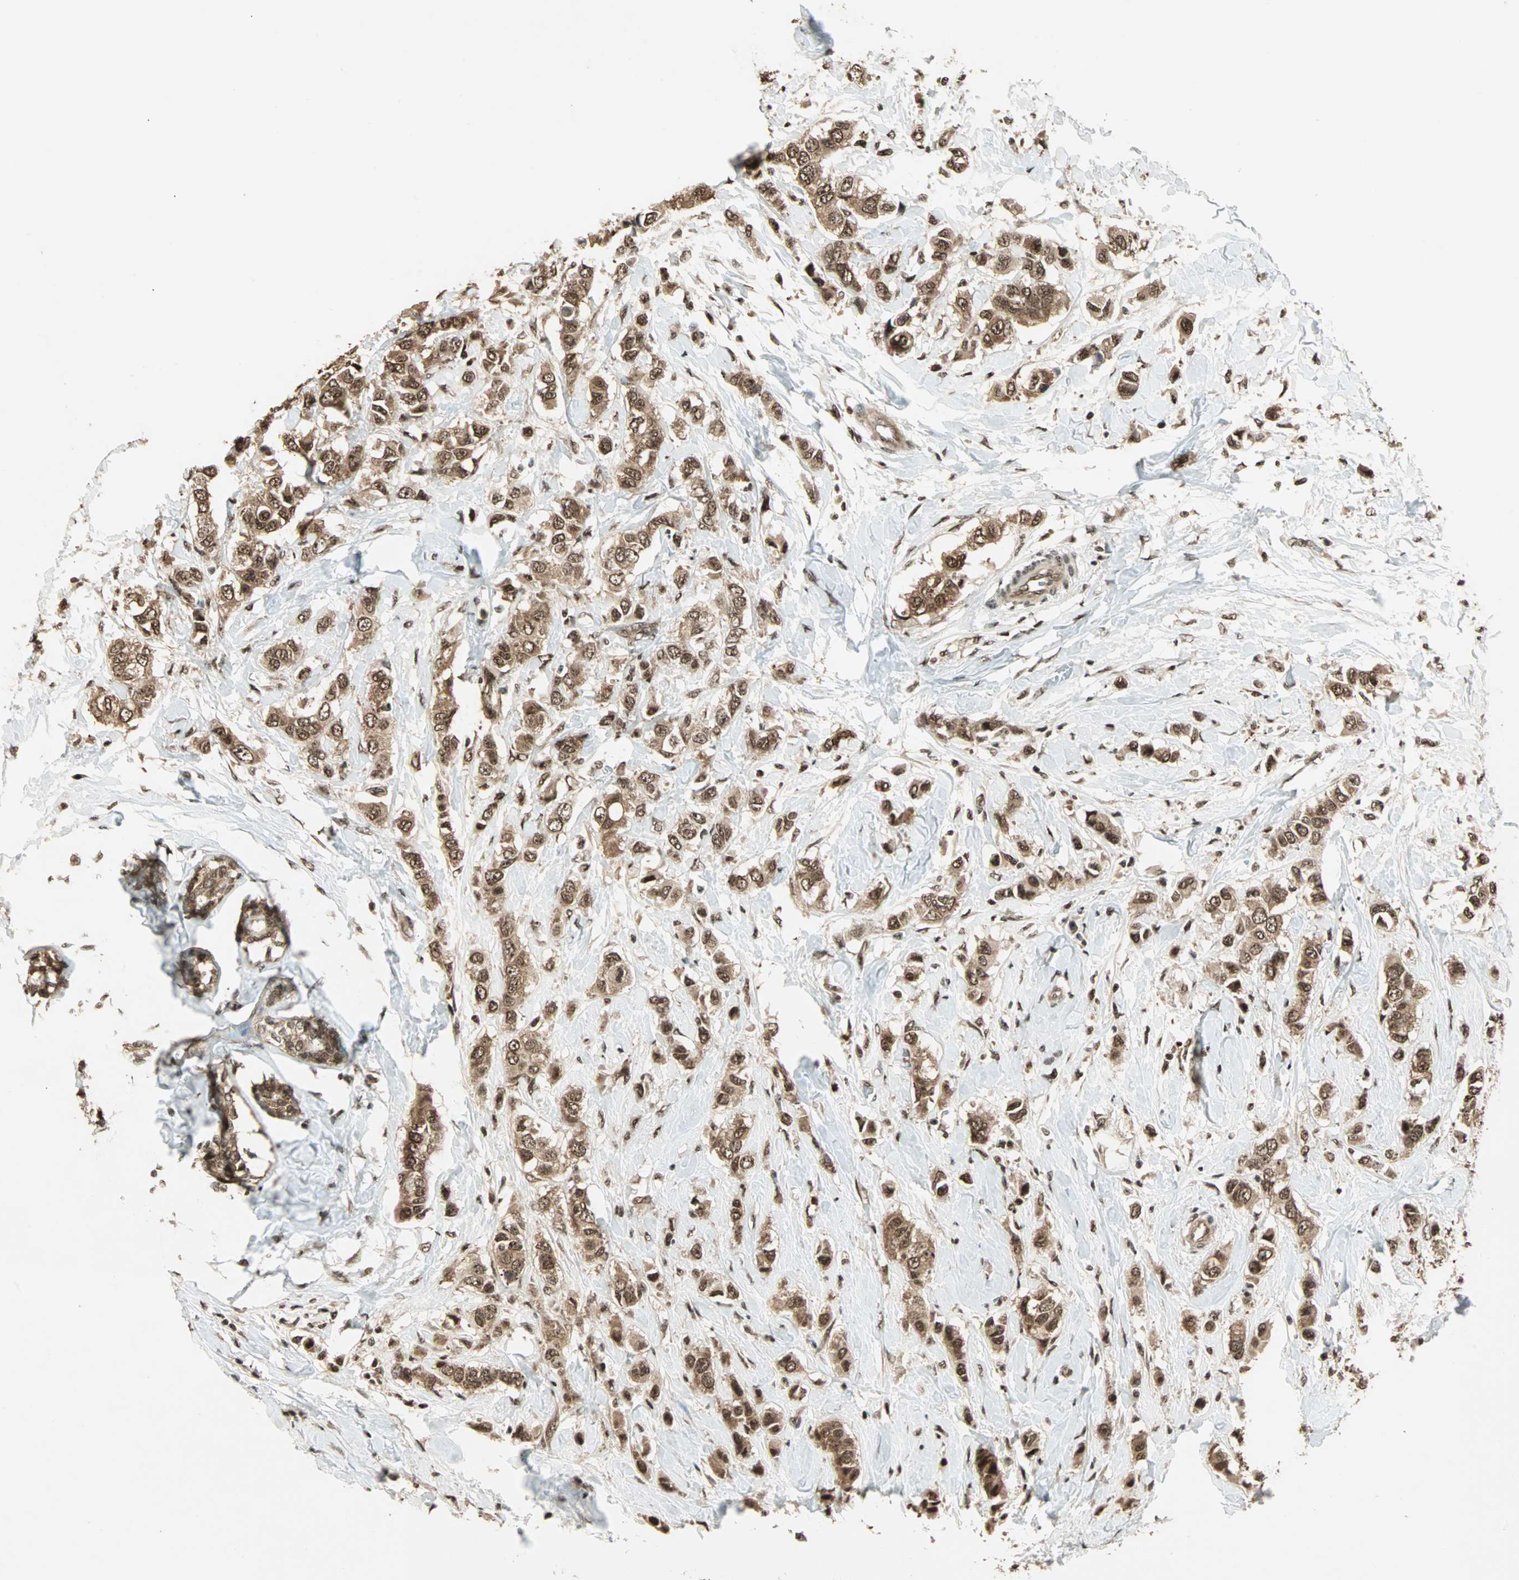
{"staining": {"intensity": "strong", "quantity": ">75%", "location": "cytoplasmic/membranous,nuclear"}, "tissue": "breast cancer", "cell_type": "Tumor cells", "image_type": "cancer", "snomed": [{"axis": "morphology", "description": "Duct carcinoma"}, {"axis": "topography", "description": "Breast"}], "caption": "Immunohistochemical staining of breast cancer shows strong cytoplasmic/membranous and nuclear protein expression in approximately >75% of tumor cells. Using DAB (brown) and hematoxylin (blue) stains, captured at high magnification using brightfield microscopy.", "gene": "ZNF44", "patient": {"sex": "female", "age": 50}}